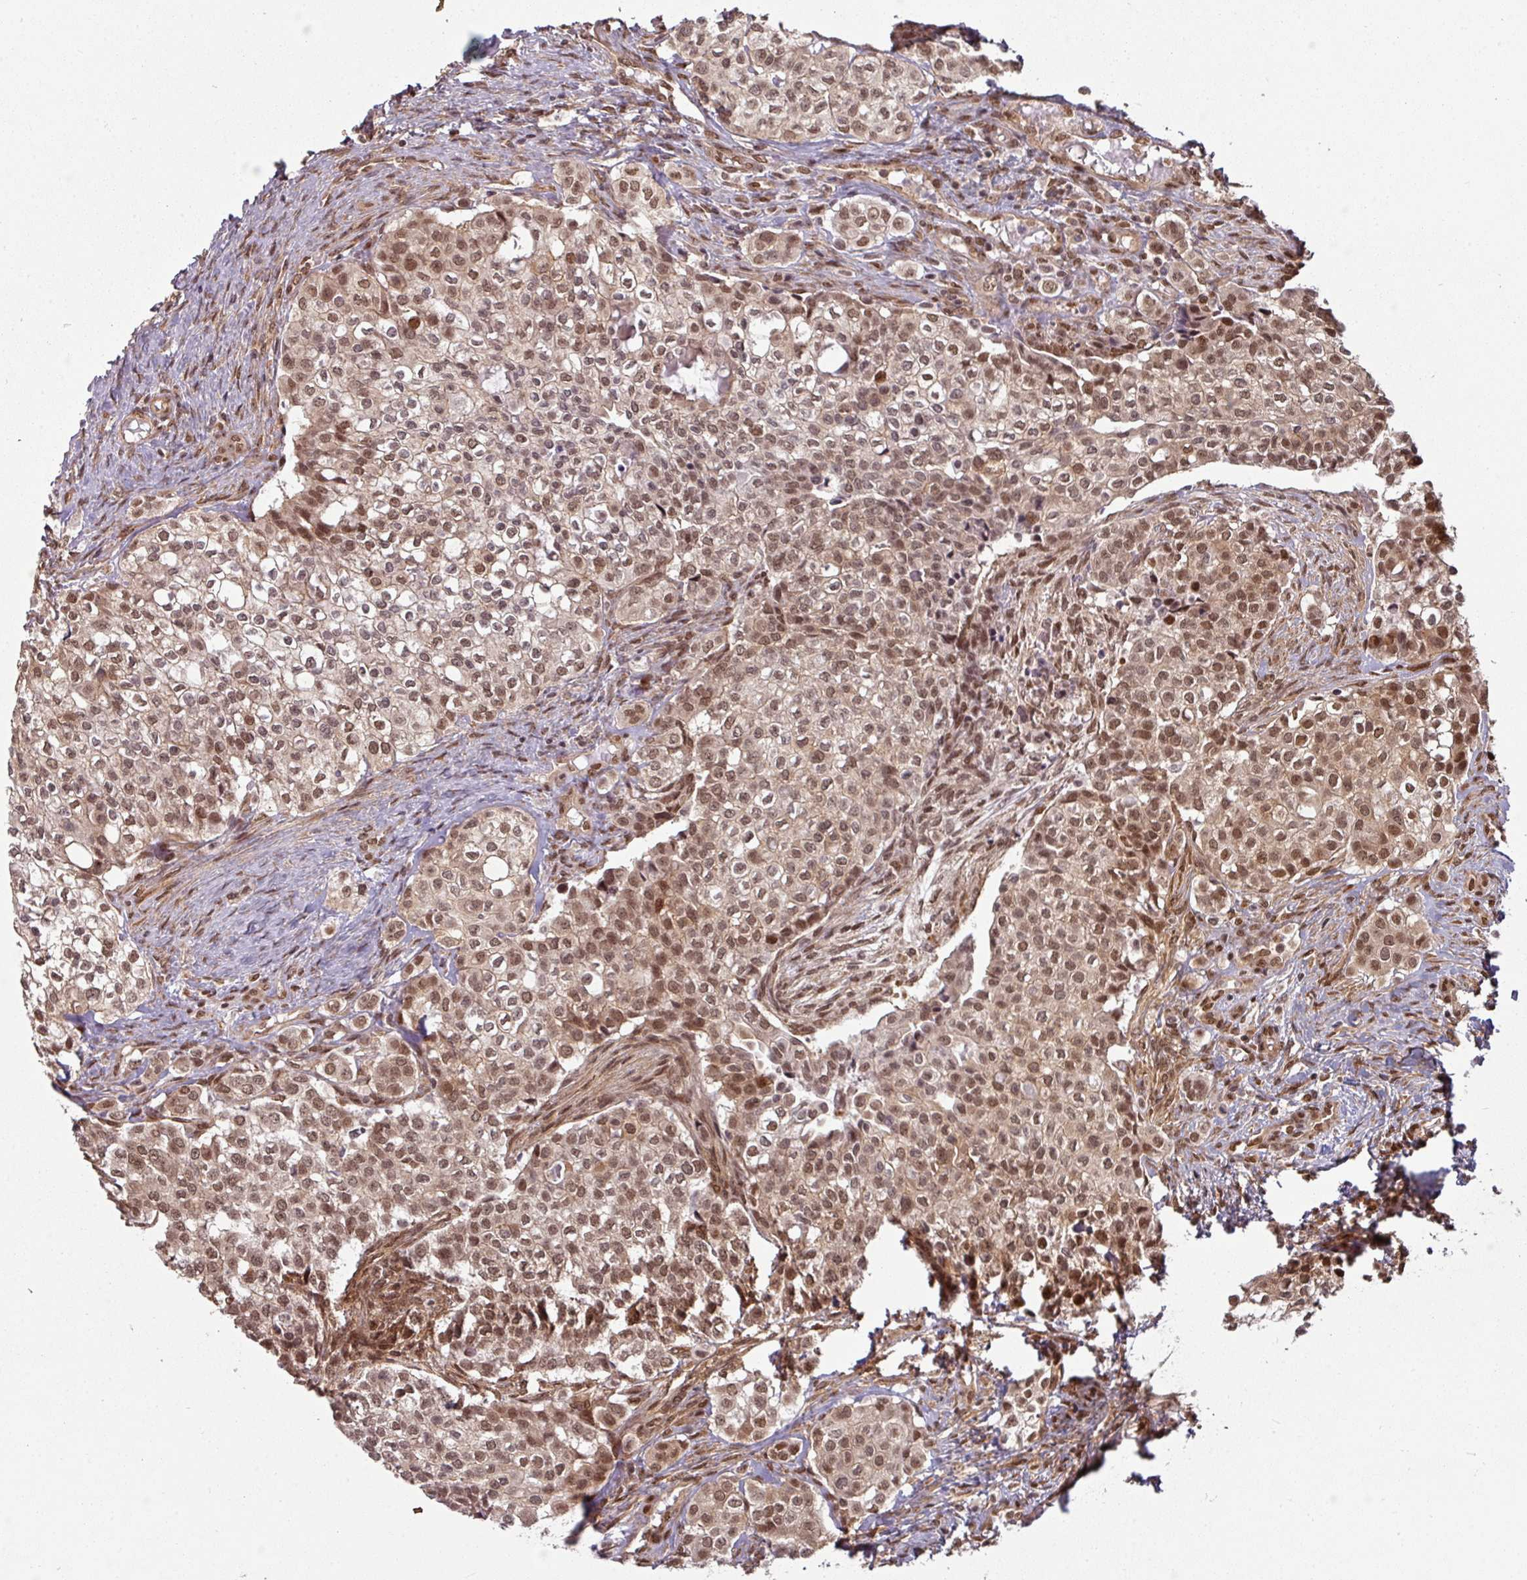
{"staining": {"intensity": "moderate", "quantity": ">75%", "location": "nuclear"}, "tissue": "head and neck cancer", "cell_type": "Tumor cells", "image_type": "cancer", "snomed": [{"axis": "morphology", "description": "Adenocarcinoma, NOS"}, {"axis": "topography", "description": "Head-Neck"}], "caption": "Immunohistochemistry of human head and neck cancer exhibits medium levels of moderate nuclear expression in about >75% of tumor cells.", "gene": "SIK3", "patient": {"sex": "male", "age": 81}}